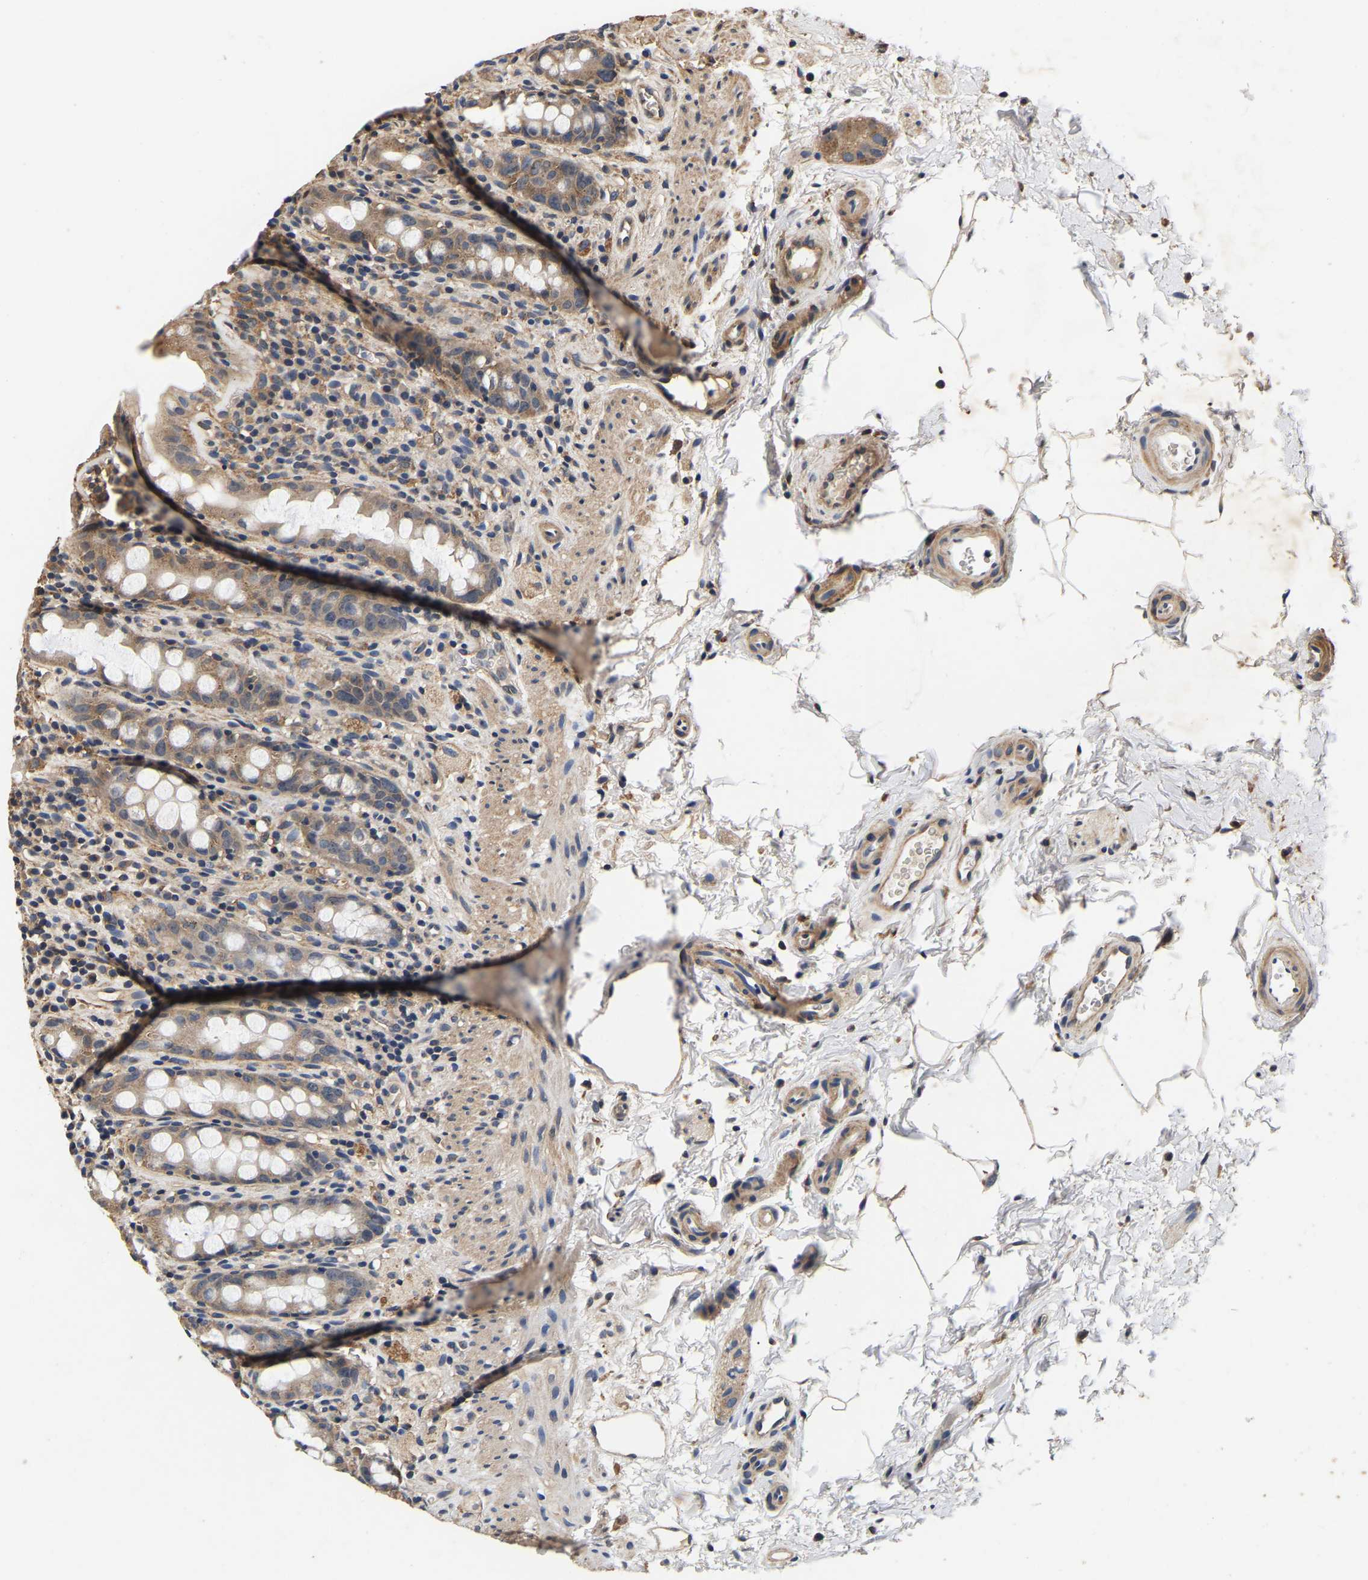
{"staining": {"intensity": "weak", "quantity": "25%-75%", "location": "cytoplasmic/membranous"}, "tissue": "rectum", "cell_type": "Glandular cells", "image_type": "normal", "snomed": [{"axis": "morphology", "description": "Normal tissue, NOS"}, {"axis": "topography", "description": "Rectum"}], "caption": "Benign rectum exhibits weak cytoplasmic/membranous staining in about 25%-75% of glandular cells The protein of interest is shown in brown color, while the nuclei are stained blue..", "gene": "RUVBL1", "patient": {"sex": "male", "age": 44}}